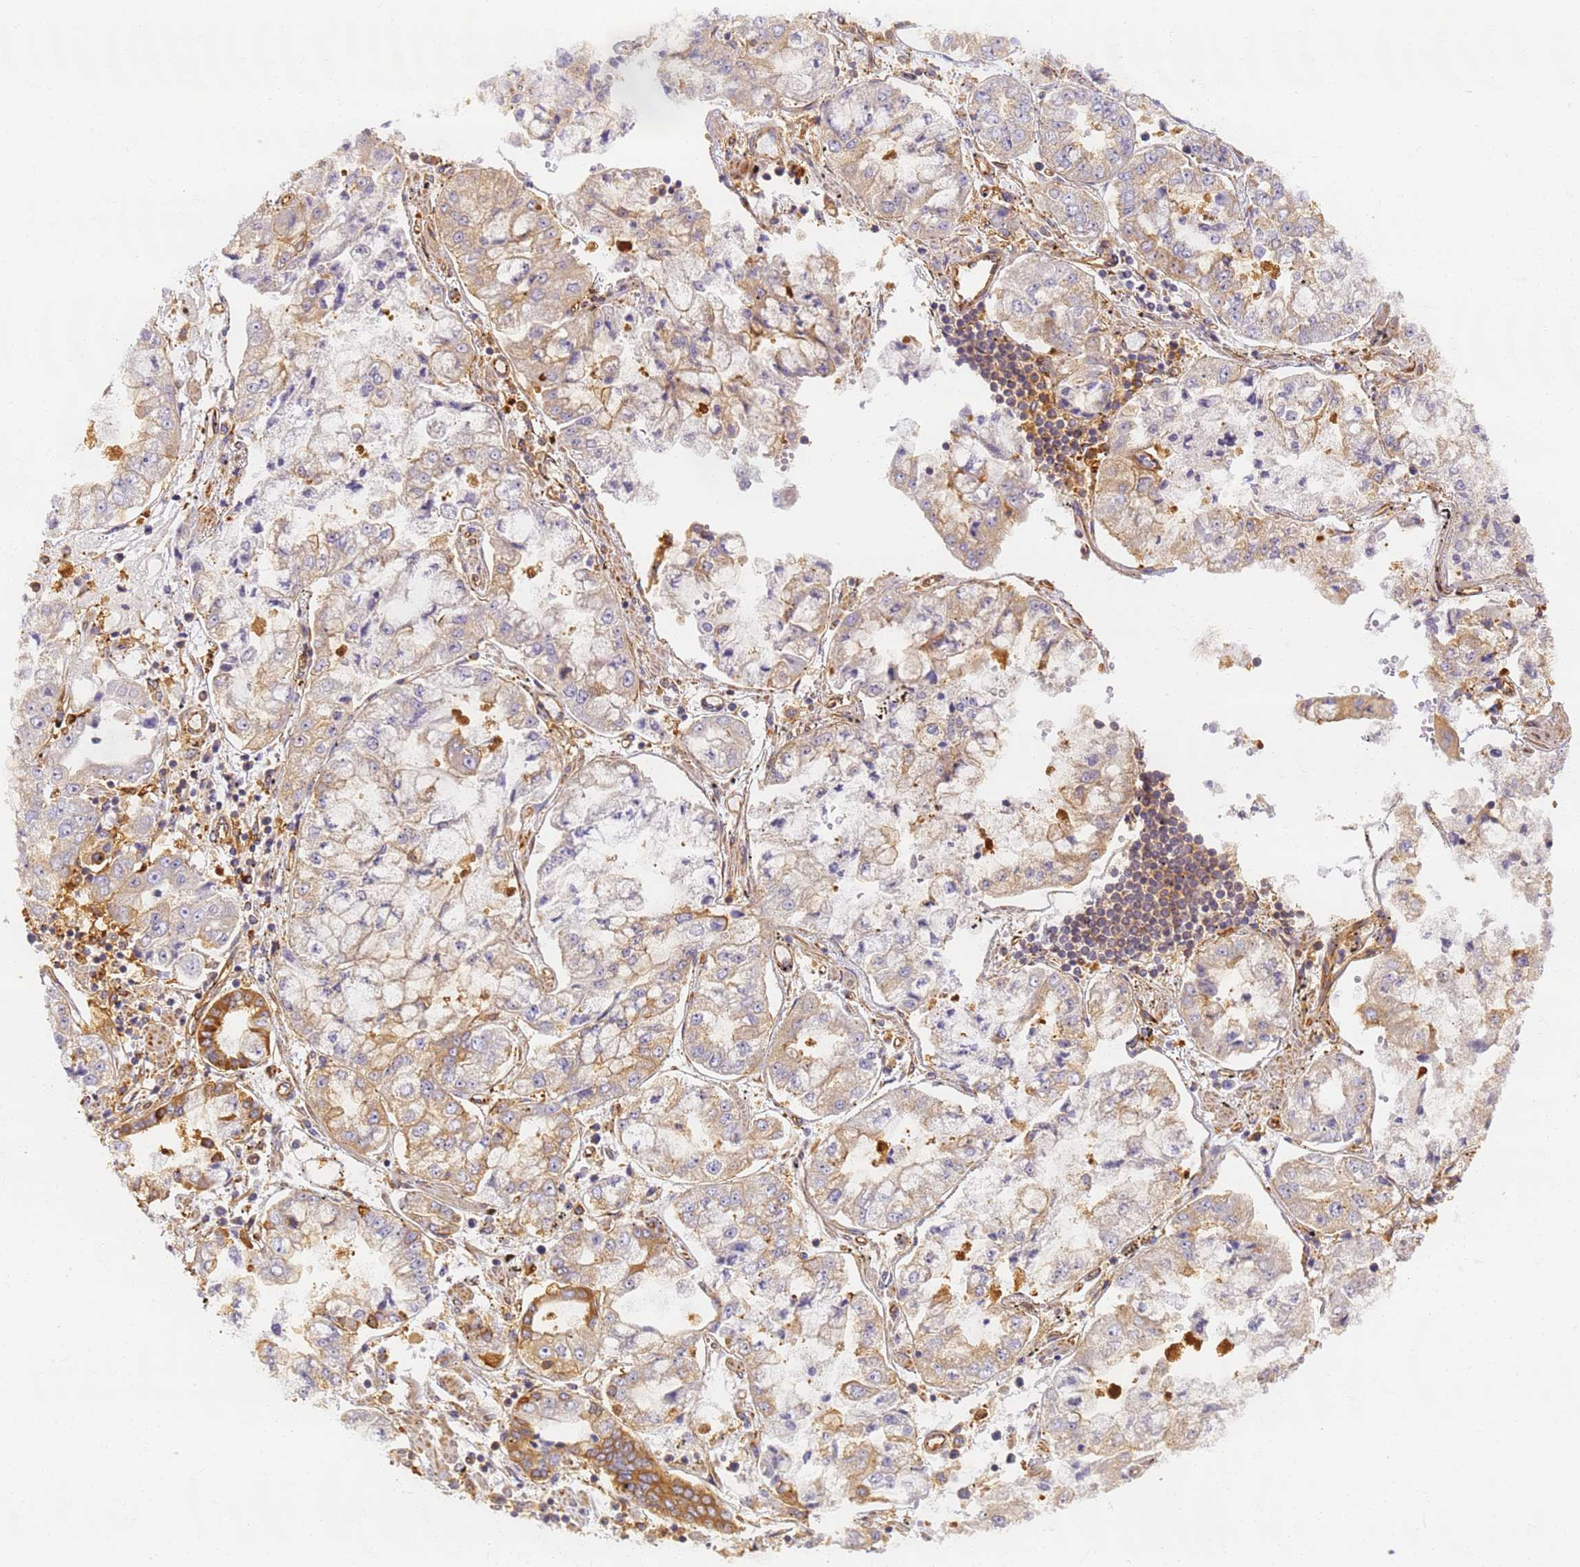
{"staining": {"intensity": "moderate", "quantity": "25%-75%", "location": "cytoplasmic/membranous"}, "tissue": "stomach cancer", "cell_type": "Tumor cells", "image_type": "cancer", "snomed": [{"axis": "morphology", "description": "Adenocarcinoma, NOS"}, {"axis": "topography", "description": "Stomach"}], "caption": "Human adenocarcinoma (stomach) stained for a protein (brown) displays moderate cytoplasmic/membranous positive staining in approximately 25%-75% of tumor cells.", "gene": "DYNC1I2", "patient": {"sex": "male", "age": 76}}